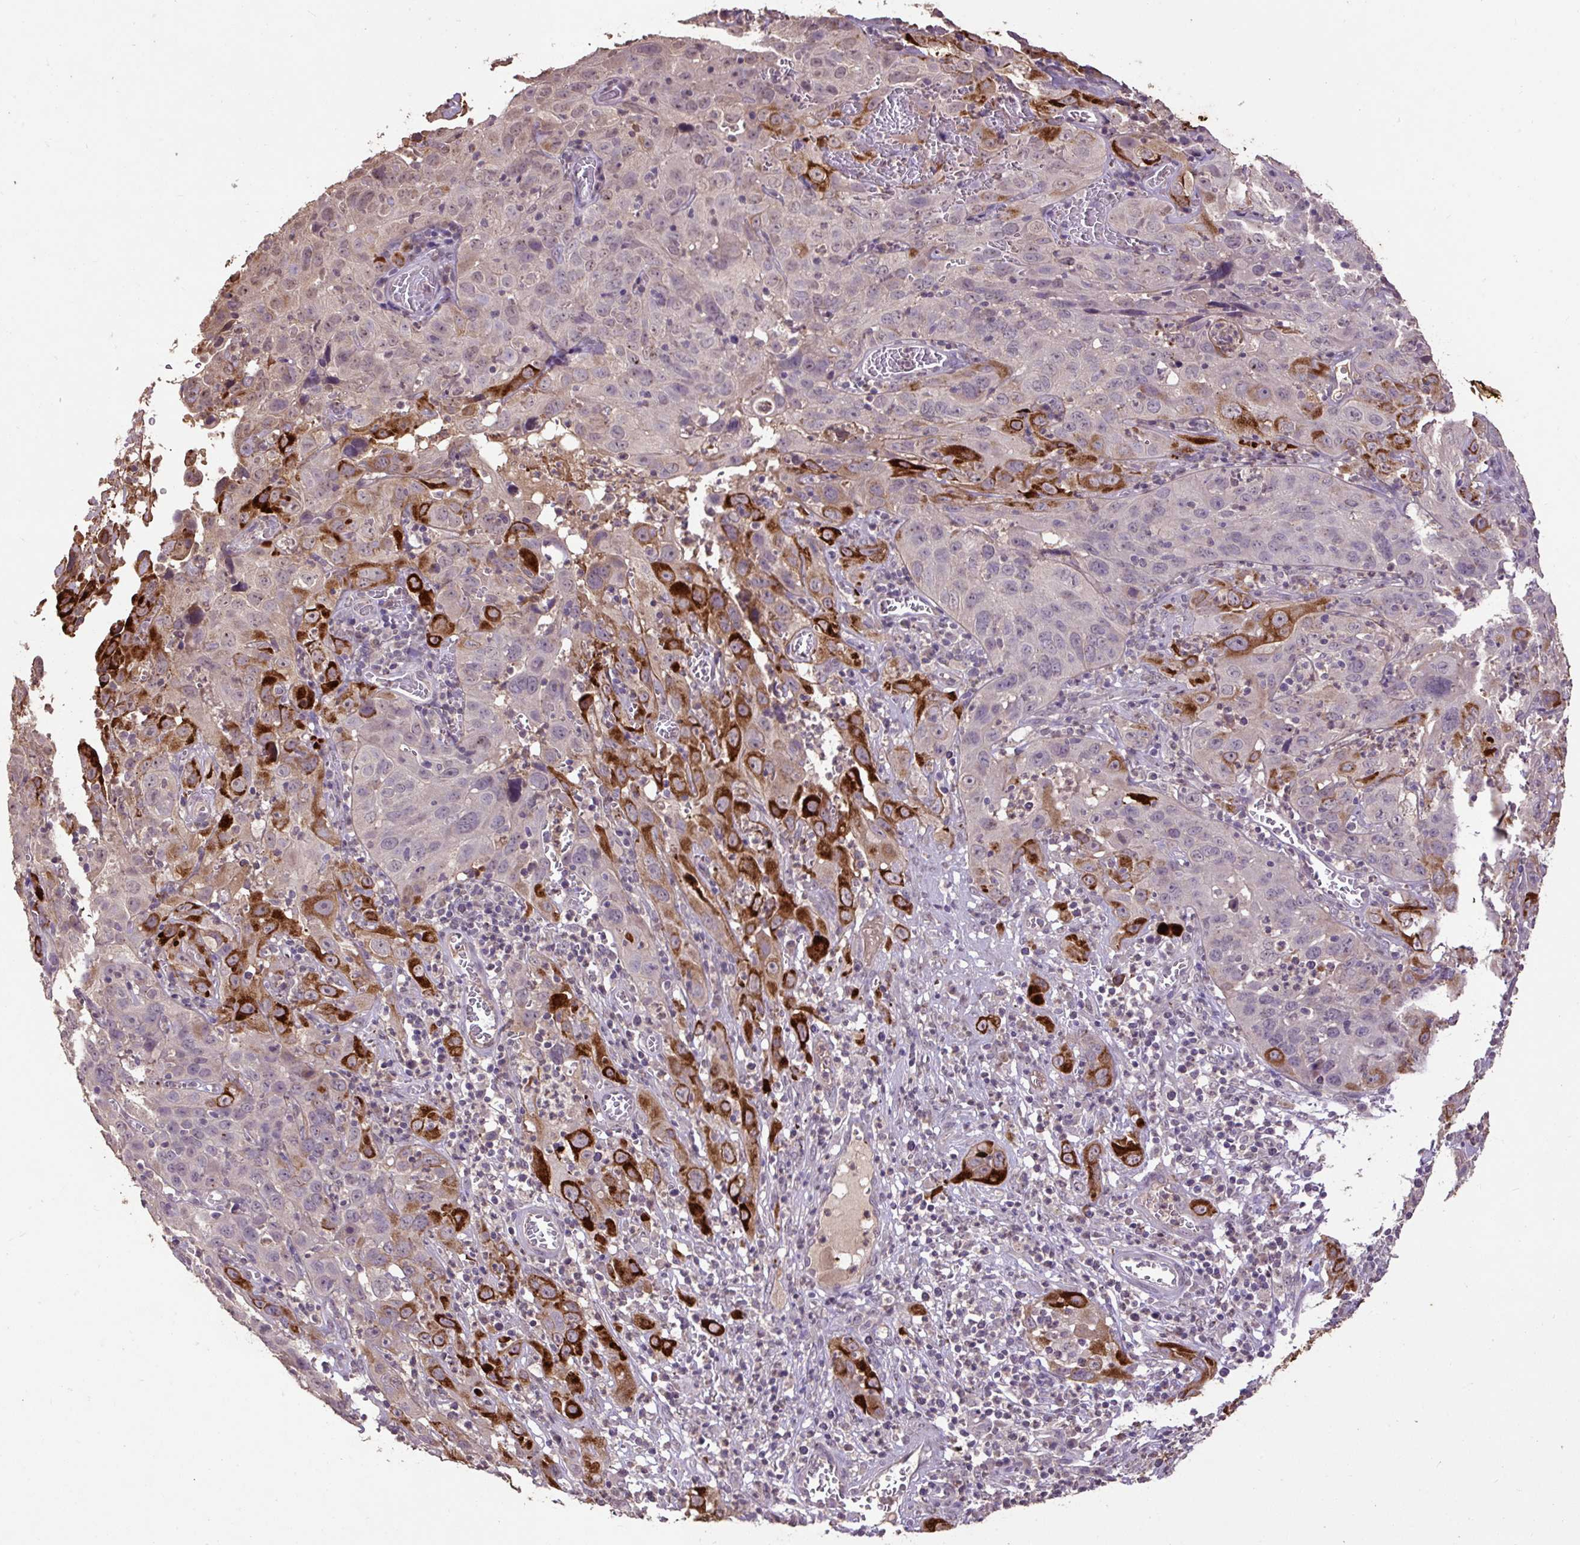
{"staining": {"intensity": "strong", "quantity": "<25%", "location": "cytoplasmic/membranous"}, "tissue": "cervical cancer", "cell_type": "Tumor cells", "image_type": "cancer", "snomed": [{"axis": "morphology", "description": "Squamous cell carcinoma, NOS"}, {"axis": "topography", "description": "Cervix"}], "caption": "Cervical squamous cell carcinoma stained with DAB immunohistochemistry reveals medium levels of strong cytoplasmic/membranous positivity in about <25% of tumor cells.", "gene": "LRTM2", "patient": {"sex": "female", "age": 32}}